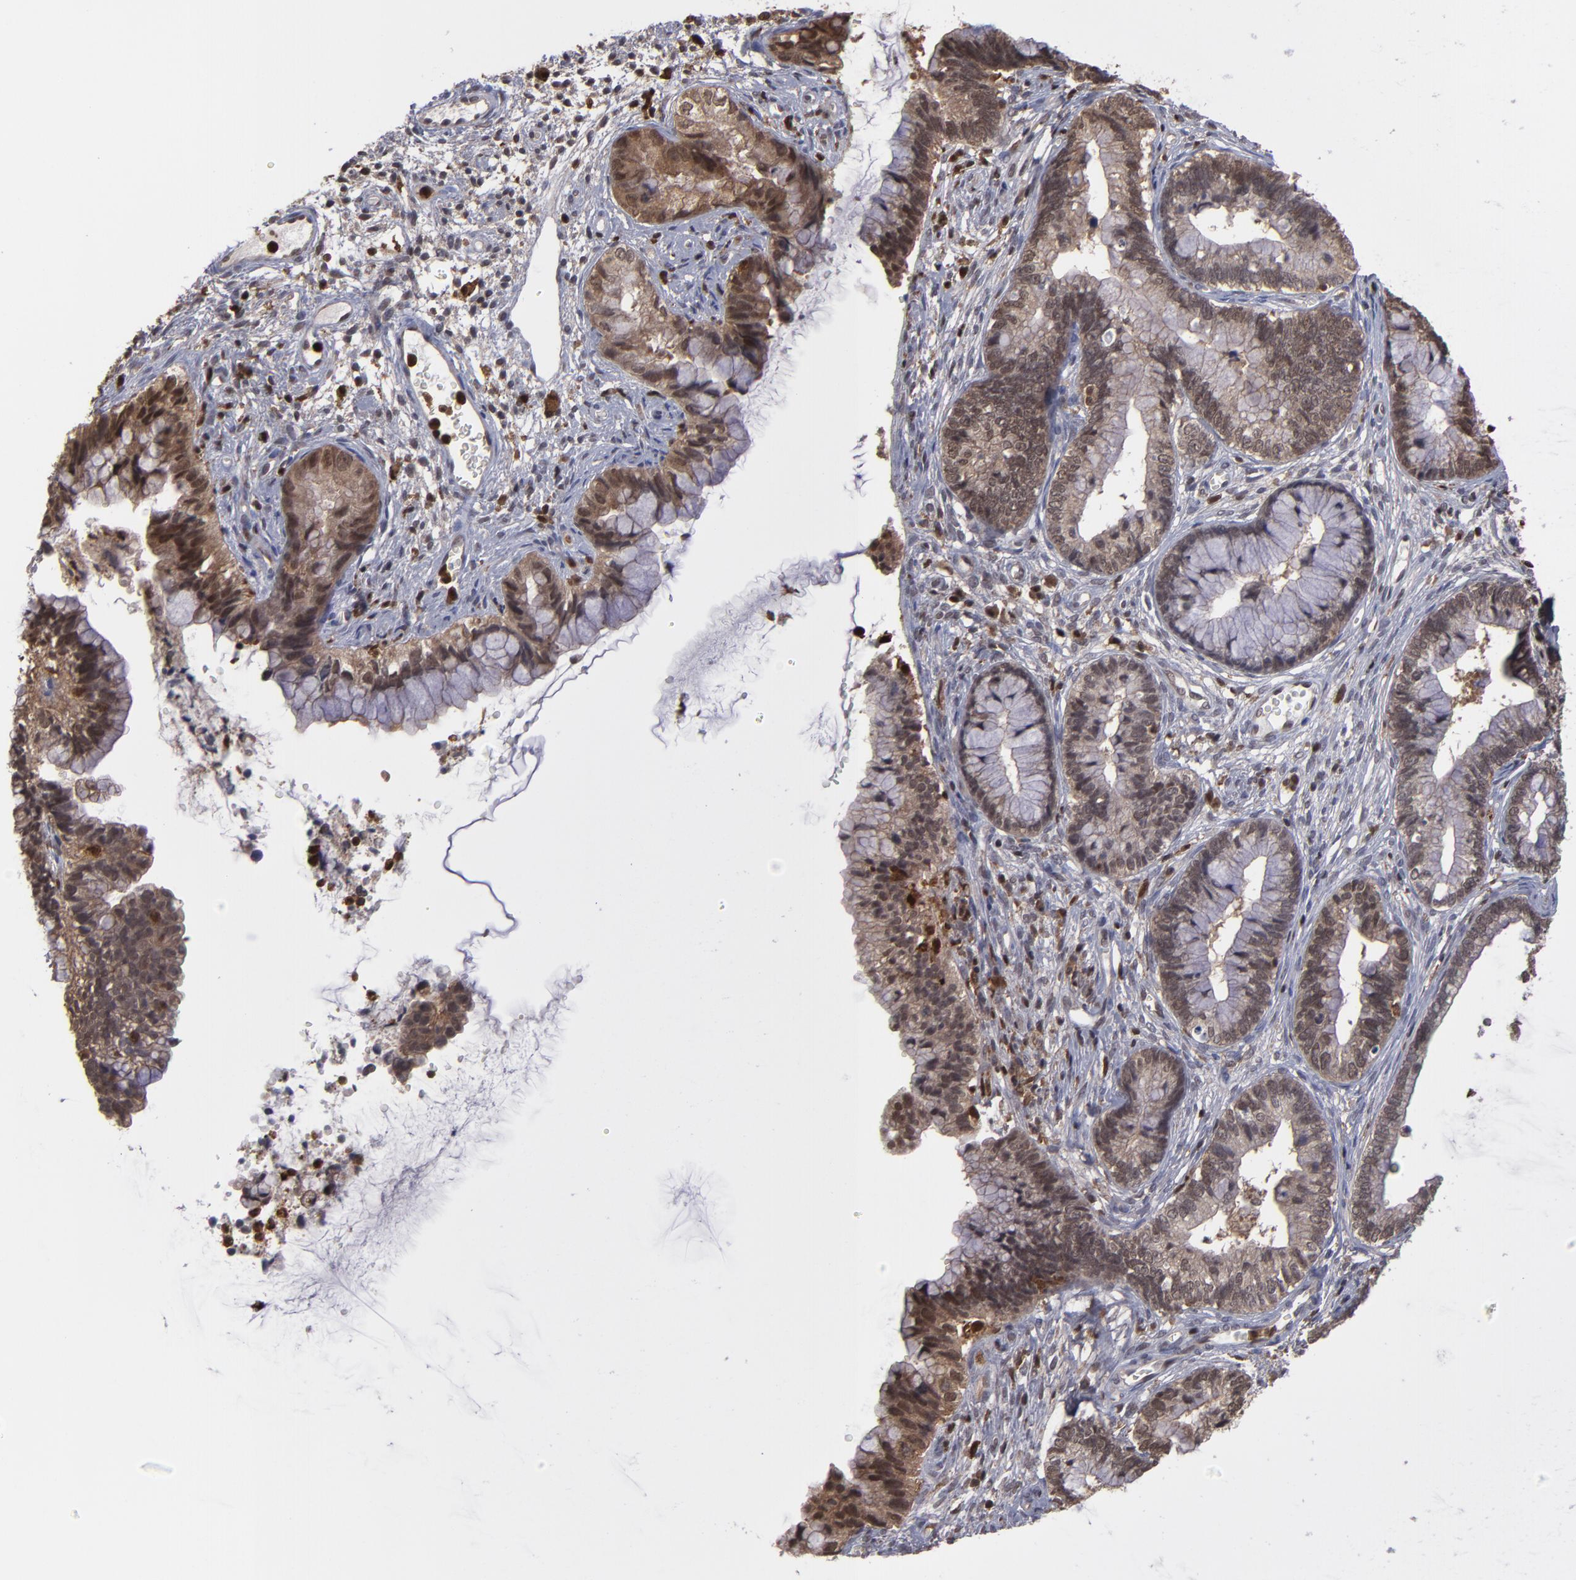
{"staining": {"intensity": "weak", "quantity": ">75%", "location": "cytoplasmic/membranous,nuclear"}, "tissue": "cervical cancer", "cell_type": "Tumor cells", "image_type": "cancer", "snomed": [{"axis": "morphology", "description": "Adenocarcinoma, NOS"}, {"axis": "topography", "description": "Cervix"}], "caption": "This micrograph reveals cervical adenocarcinoma stained with immunohistochemistry (IHC) to label a protein in brown. The cytoplasmic/membranous and nuclear of tumor cells show weak positivity for the protein. Nuclei are counter-stained blue.", "gene": "GRB2", "patient": {"sex": "female", "age": 44}}